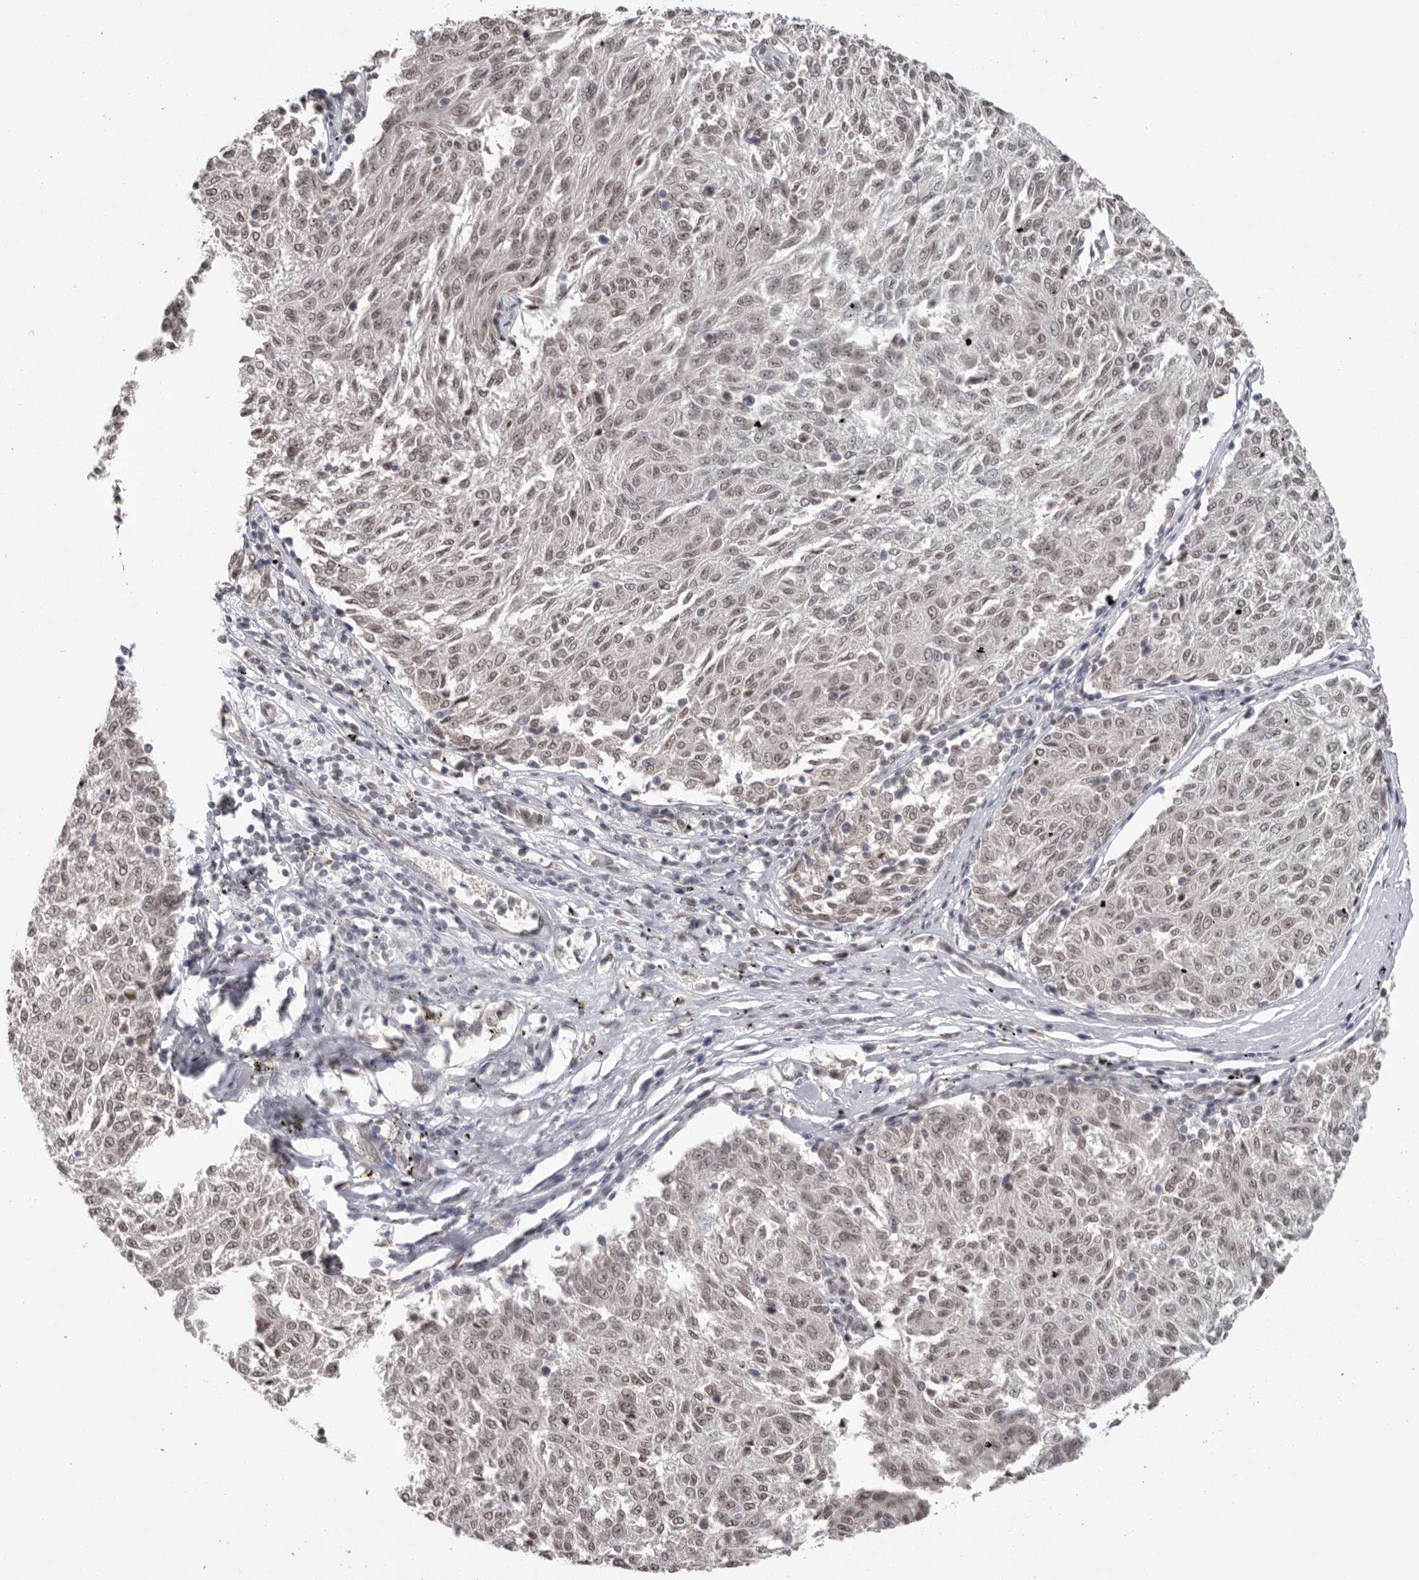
{"staining": {"intensity": "weak", "quantity": ">75%", "location": "nuclear"}, "tissue": "melanoma", "cell_type": "Tumor cells", "image_type": "cancer", "snomed": [{"axis": "morphology", "description": "Malignant melanoma, NOS"}, {"axis": "topography", "description": "Skin"}], "caption": "The immunohistochemical stain highlights weak nuclear staining in tumor cells of malignant melanoma tissue.", "gene": "BCLAF3", "patient": {"sex": "female", "age": 72}}